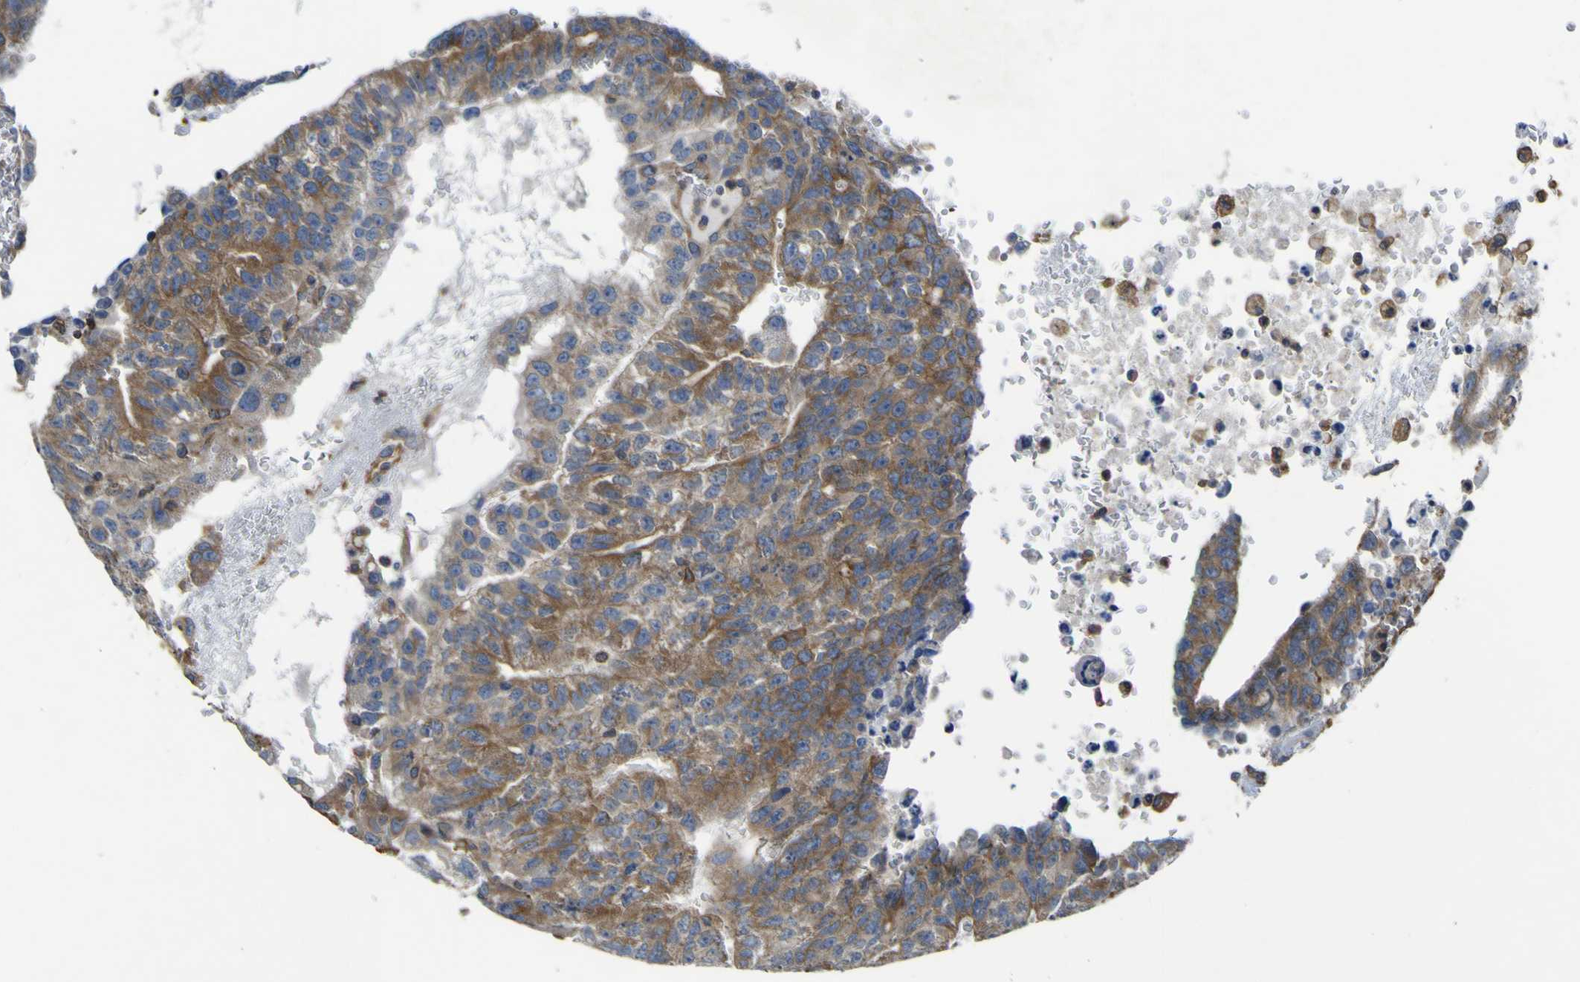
{"staining": {"intensity": "moderate", "quantity": ">75%", "location": "cytoplasmic/membranous"}, "tissue": "testis cancer", "cell_type": "Tumor cells", "image_type": "cancer", "snomed": [{"axis": "morphology", "description": "Seminoma, NOS"}, {"axis": "morphology", "description": "Carcinoma, Embryonal, NOS"}, {"axis": "topography", "description": "Testis"}], "caption": "Brown immunohistochemical staining in seminoma (testis) displays moderate cytoplasmic/membranous expression in approximately >75% of tumor cells.", "gene": "TNFSF15", "patient": {"sex": "male", "age": 52}}